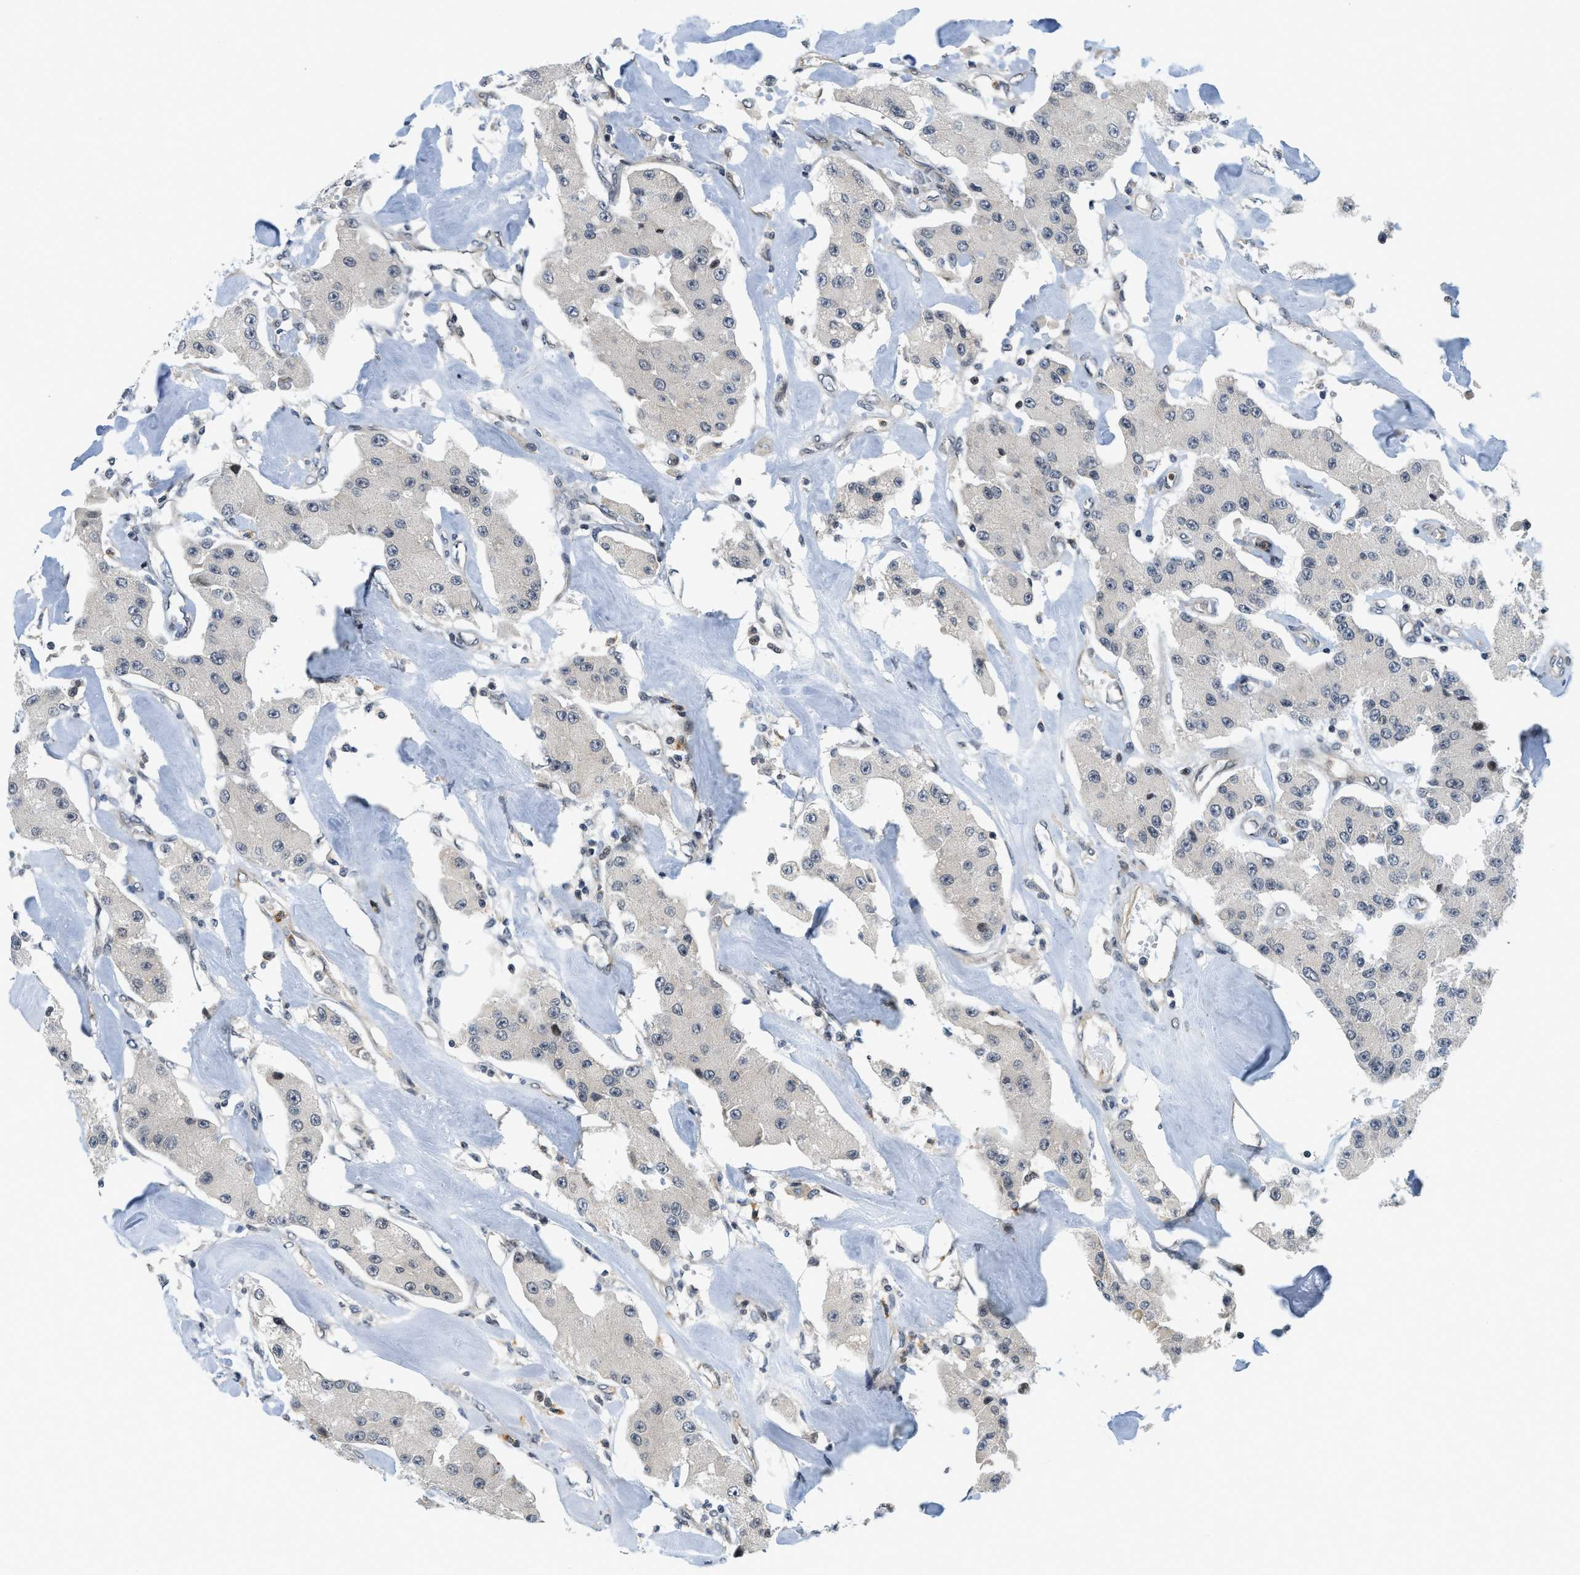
{"staining": {"intensity": "moderate", "quantity": "<25%", "location": "nuclear"}, "tissue": "carcinoid", "cell_type": "Tumor cells", "image_type": "cancer", "snomed": [{"axis": "morphology", "description": "Carcinoid, malignant, NOS"}, {"axis": "topography", "description": "Pancreas"}], "caption": "Immunohistochemistry (IHC) micrograph of neoplastic tissue: human malignant carcinoid stained using IHC reveals low levels of moderate protein expression localized specifically in the nuclear of tumor cells, appearing as a nuclear brown color.", "gene": "KMT2A", "patient": {"sex": "male", "age": 41}}